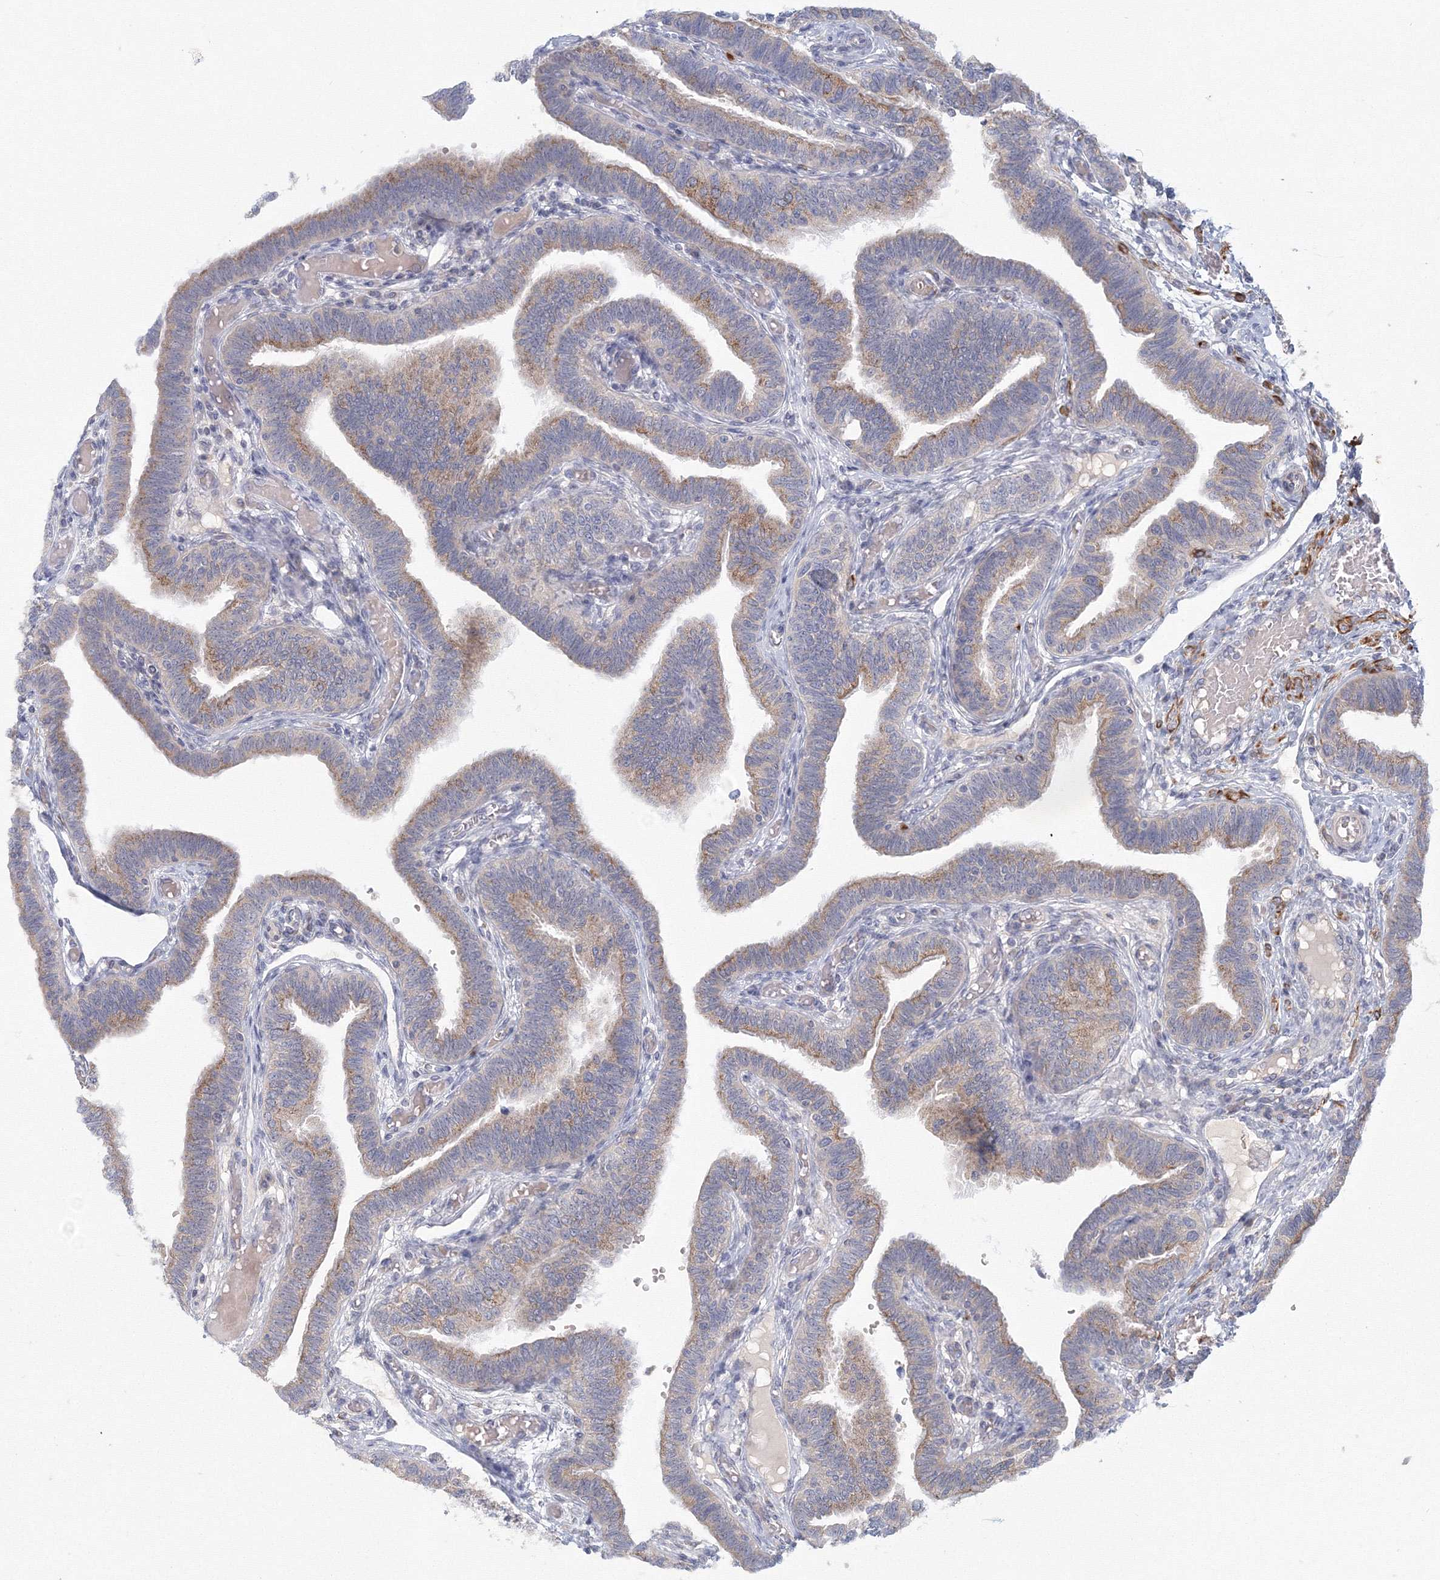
{"staining": {"intensity": "weak", "quantity": "25%-75%", "location": "cytoplasmic/membranous"}, "tissue": "fallopian tube", "cell_type": "Glandular cells", "image_type": "normal", "snomed": [{"axis": "morphology", "description": "Normal tissue, NOS"}, {"axis": "topography", "description": "Fallopian tube"}], "caption": "Approximately 25%-75% of glandular cells in unremarkable fallopian tube exhibit weak cytoplasmic/membranous protein staining as visualized by brown immunohistochemical staining.", "gene": "TACC2", "patient": {"sex": "female", "age": 39}}